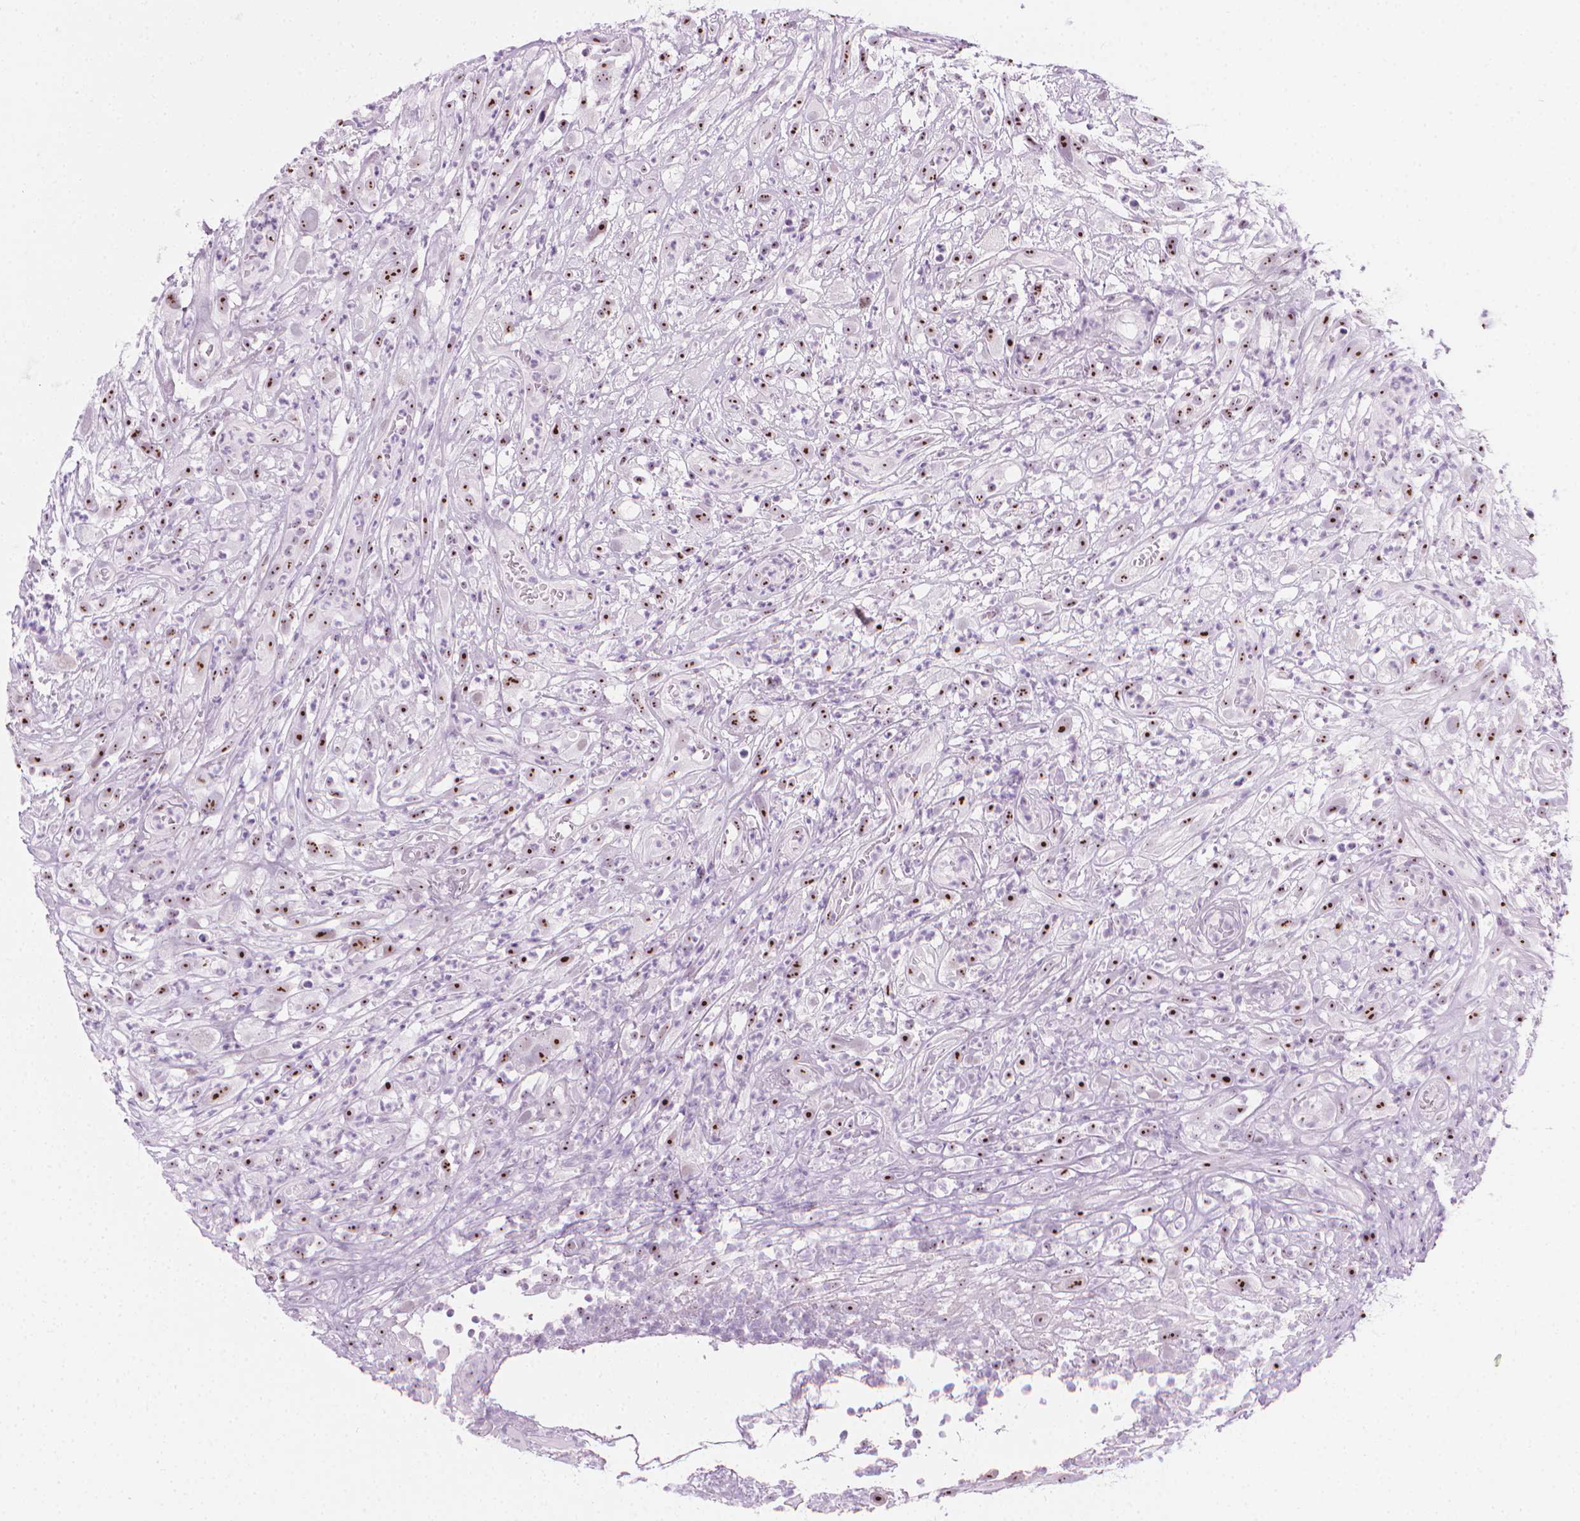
{"staining": {"intensity": "strong", "quantity": ">75%", "location": "nuclear"}, "tissue": "head and neck cancer", "cell_type": "Tumor cells", "image_type": "cancer", "snomed": [{"axis": "morphology", "description": "Squamous cell carcinoma, NOS"}, {"axis": "topography", "description": "Head-Neck"}], "caption": "Protein staining by immunohistochemistry reveals strong nuclear positivity in about >75% of tumor cells in squamous cell carcinoma (head and neck).", "gene": "NOL7", "patient": {"sex": "male", "age": 65}}